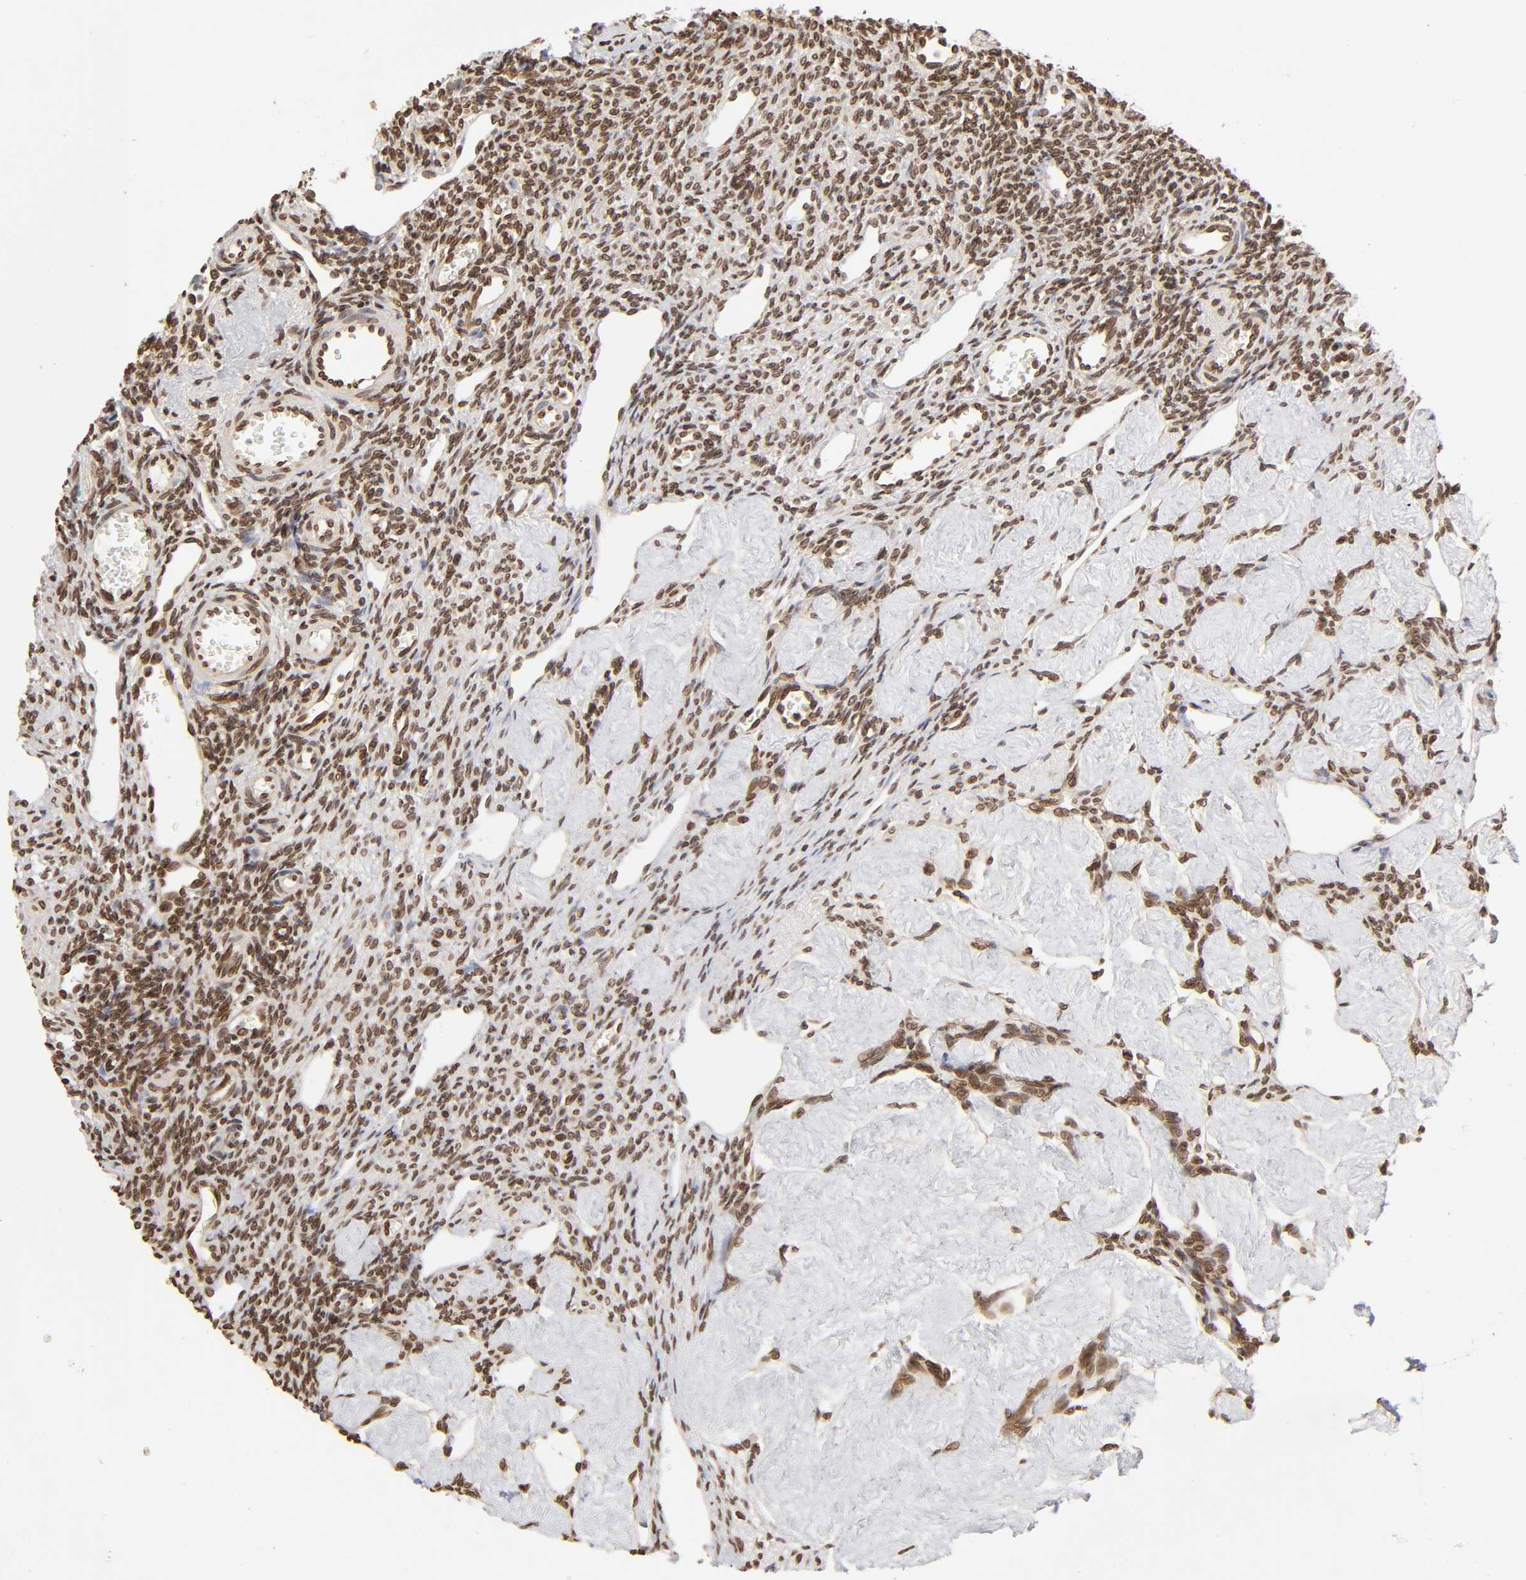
{"staining": {"intensity": "moderate", "quantity": ">75%", "location": "nuclear"}, "tissue": "ovary", "cell_type": "Ovarian stroma cells", "image_type": "normal", "snomed": [{"axis": "morphology", "description": "Normal tissue, NOS"}, {"axis": "topography", "description": "Ovary"}], "caption": "A brown stain shows moderate nuclear positivity of a protein in ovarian stroma cells of normal human ovary. (DAB (3,3'-diaminobenzidine) = brown stain, brightfield microscopy at high magnification).", "gene": "MLLT6", "patient": {"sex": "female", "age": 33}}